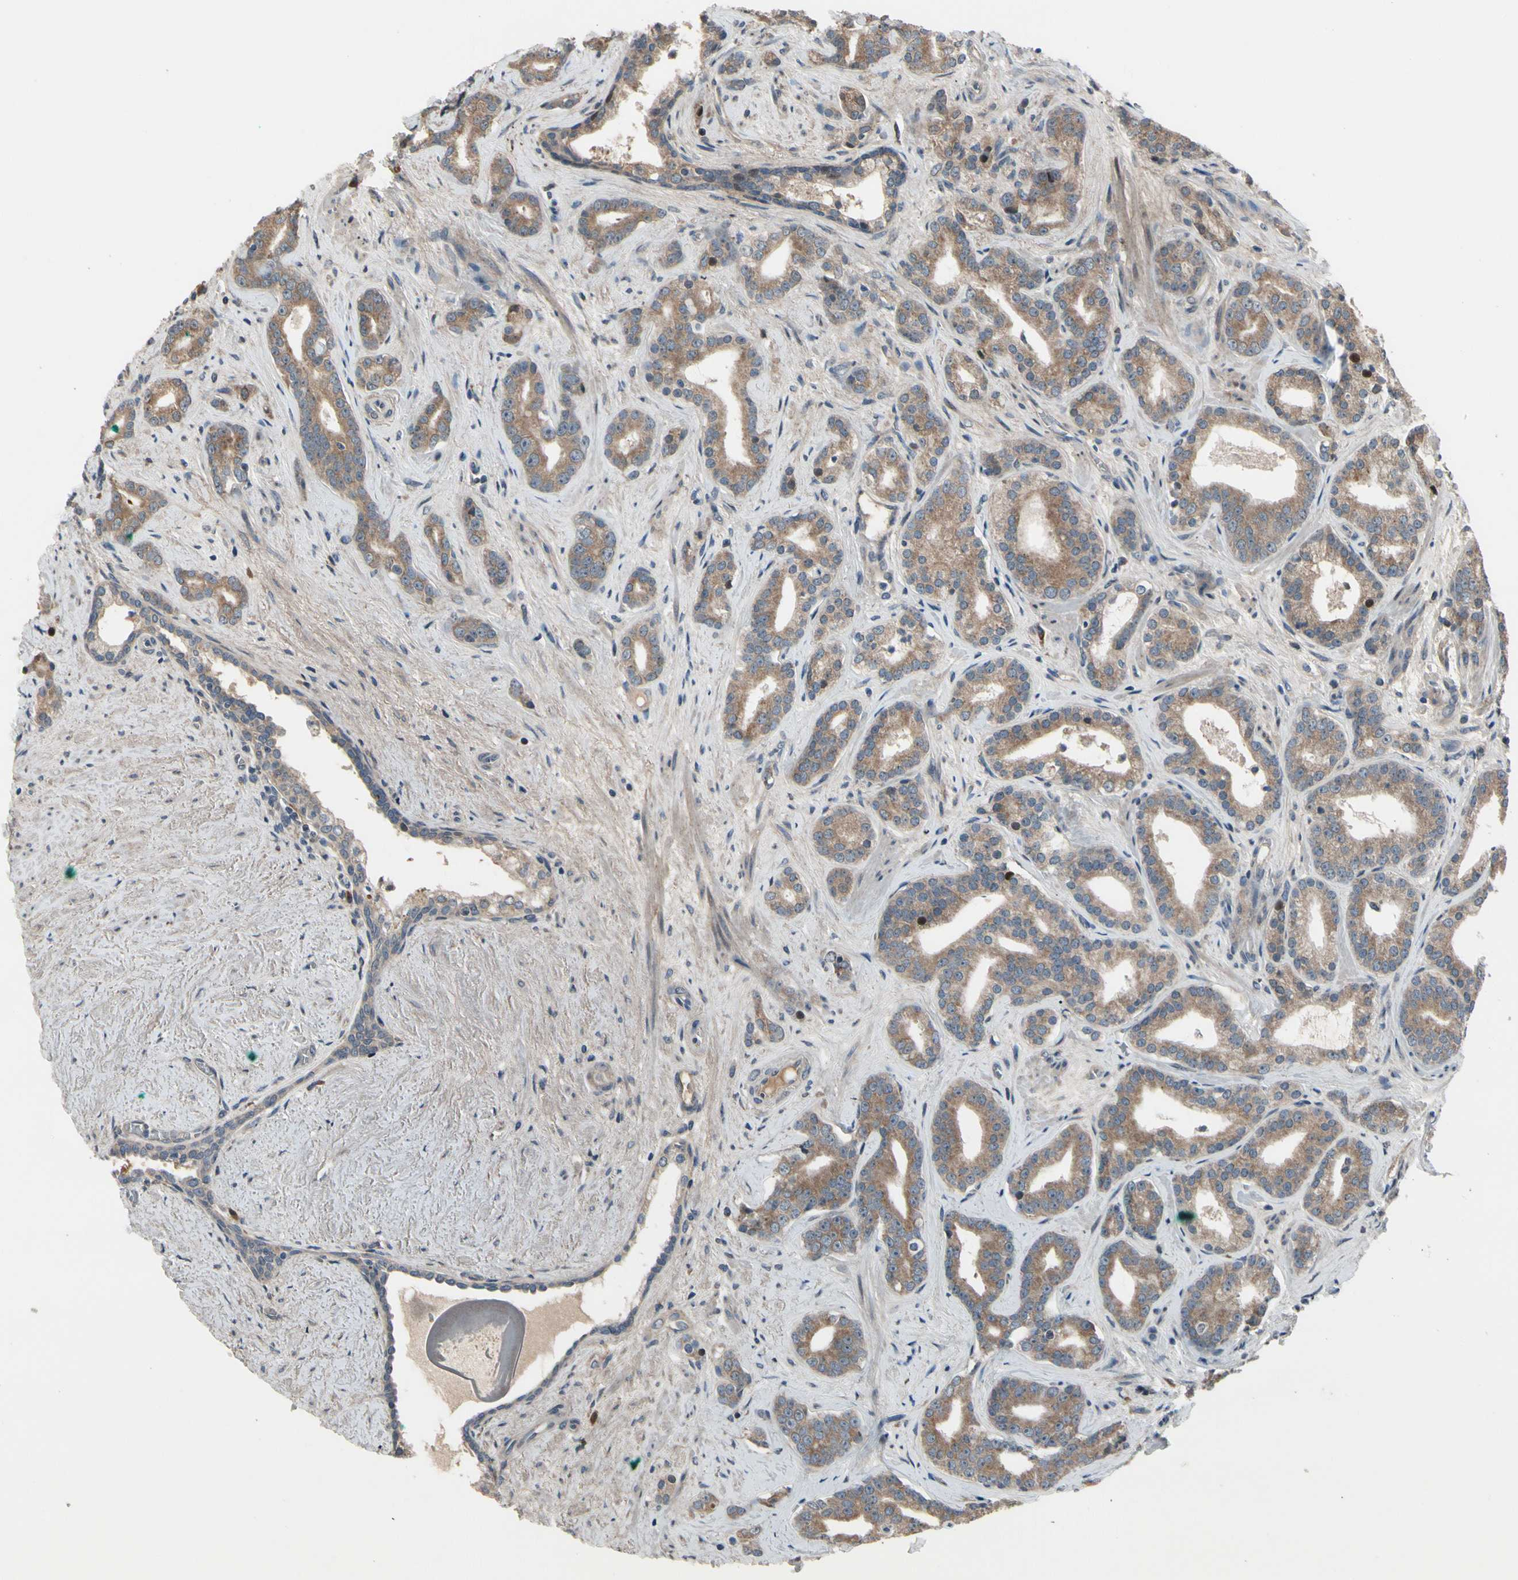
{"staining": {"intensity": "moderate", "quantity": ">75%", "location": "cytoplasmic/membranous"}, "tissue": "prostate cancer", "cell_type": "Tumor cells", "image_type": "cancer", "snomed": [{"axis": "morphology", "description": "Adenocarcinoma, Low grade"}, {"axis": "topography", "description": "Prostate"}], "caption": "The immunohistochemical stain shows moderate cytoplasmic/membranous staining in tumor cells of prostate low-grade adenocarcinoma tissue.", "gene": "SNX29", "patient": {"sex": "male", "age": 63}}